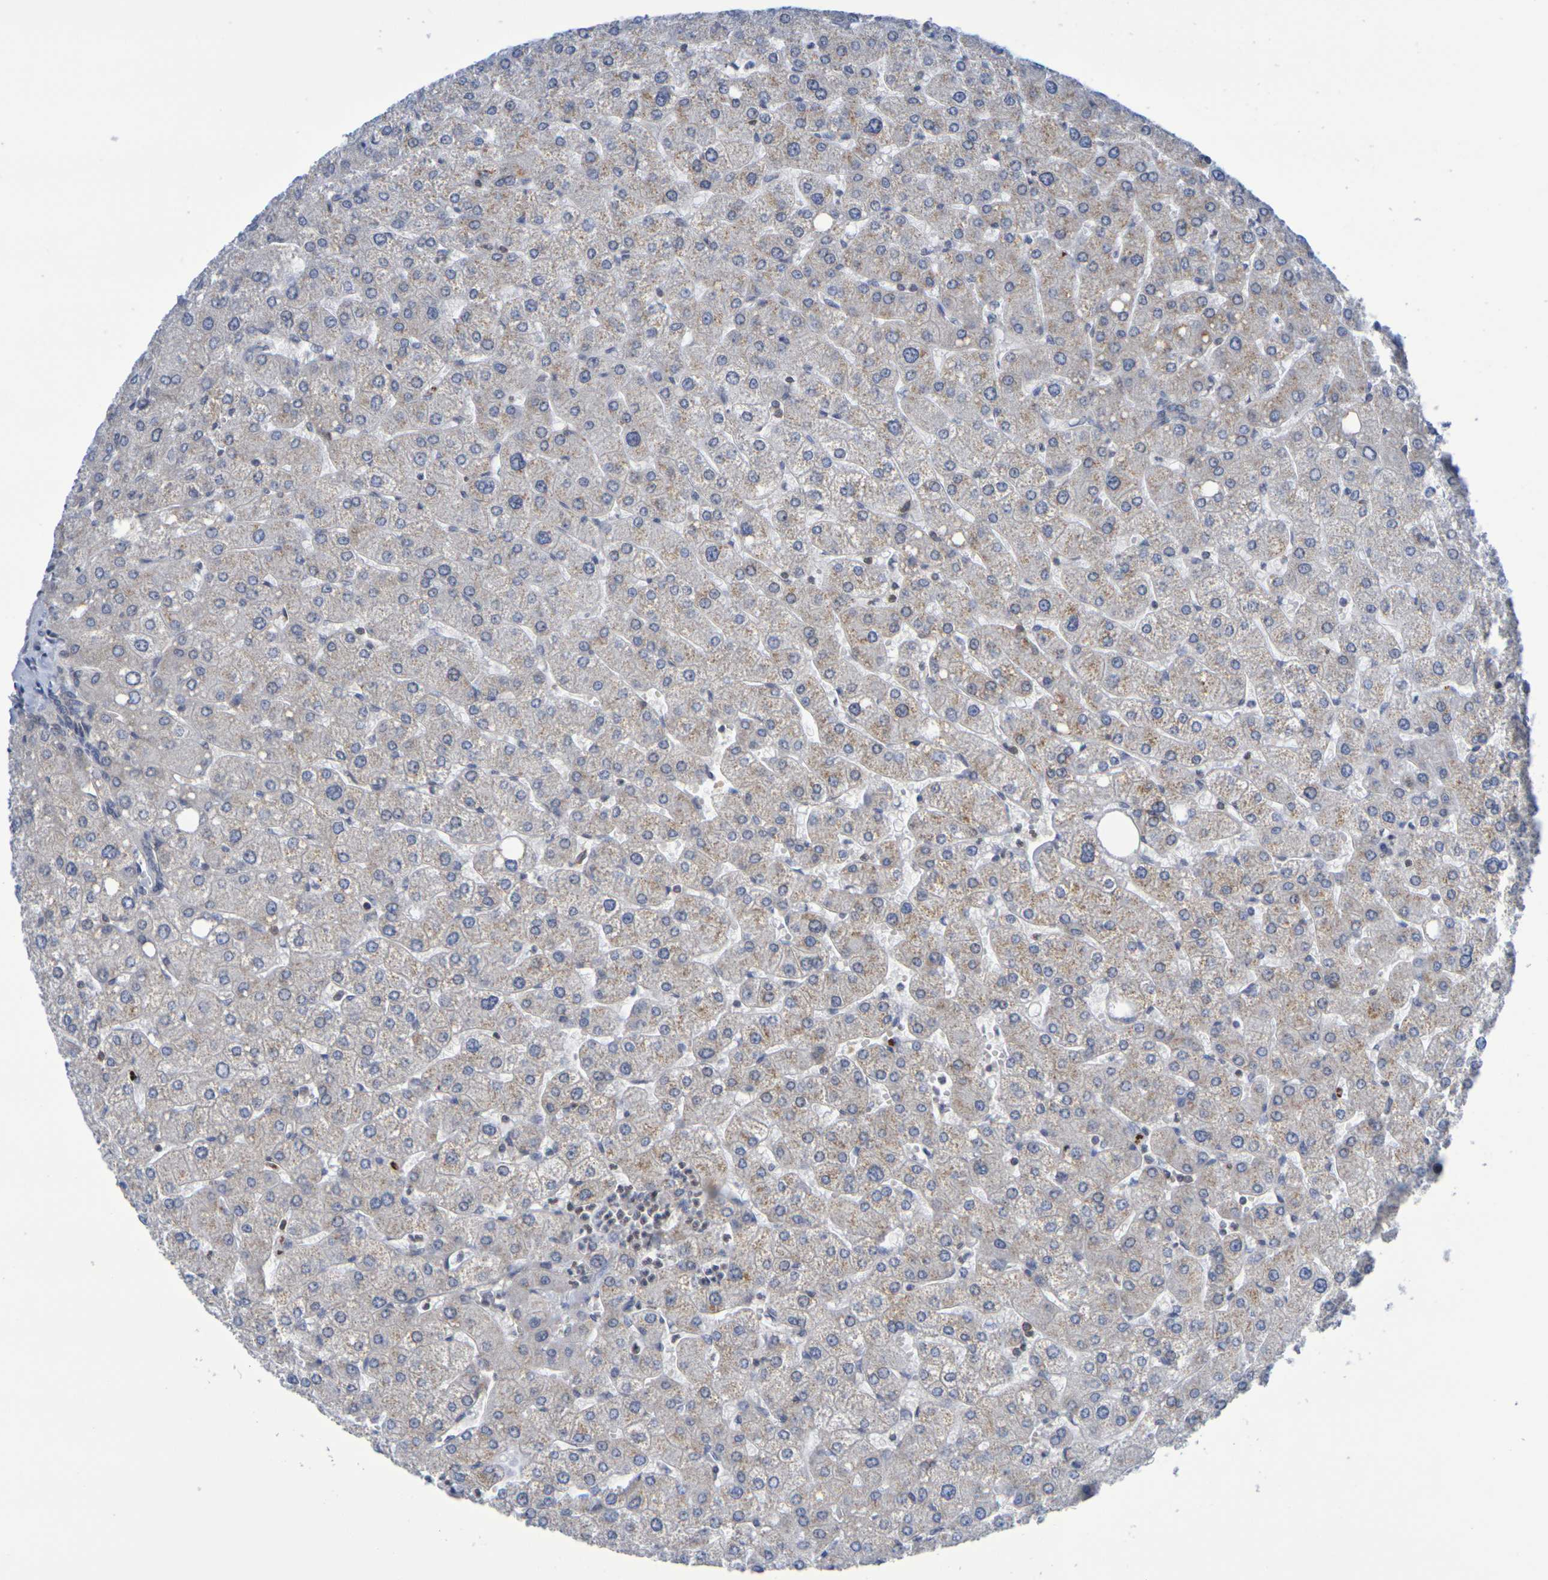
{"staining": {"intensity": "negative", "quantity": "none", "location": "none"}, "tissue": "liver", "cell_type": "Cholangiocytes", "image_type": "normal", "snomed": [{"axis": "morphology", "description": "Normal tissue, NOS"}, {"axis": "topography", "description": "Liver"}], "caption": "High magnification brightfield microscopy of normal liver stained with DAB (brown) and counterstained with hematoxylin (blue): cholangiocytes show no significant staining. (DAB (3,3'-diaminobenzidine) IHC with hematoxylin counter stain).", "gene": "CHRNB1", "patient": {"sex": "male", "age": 55}}